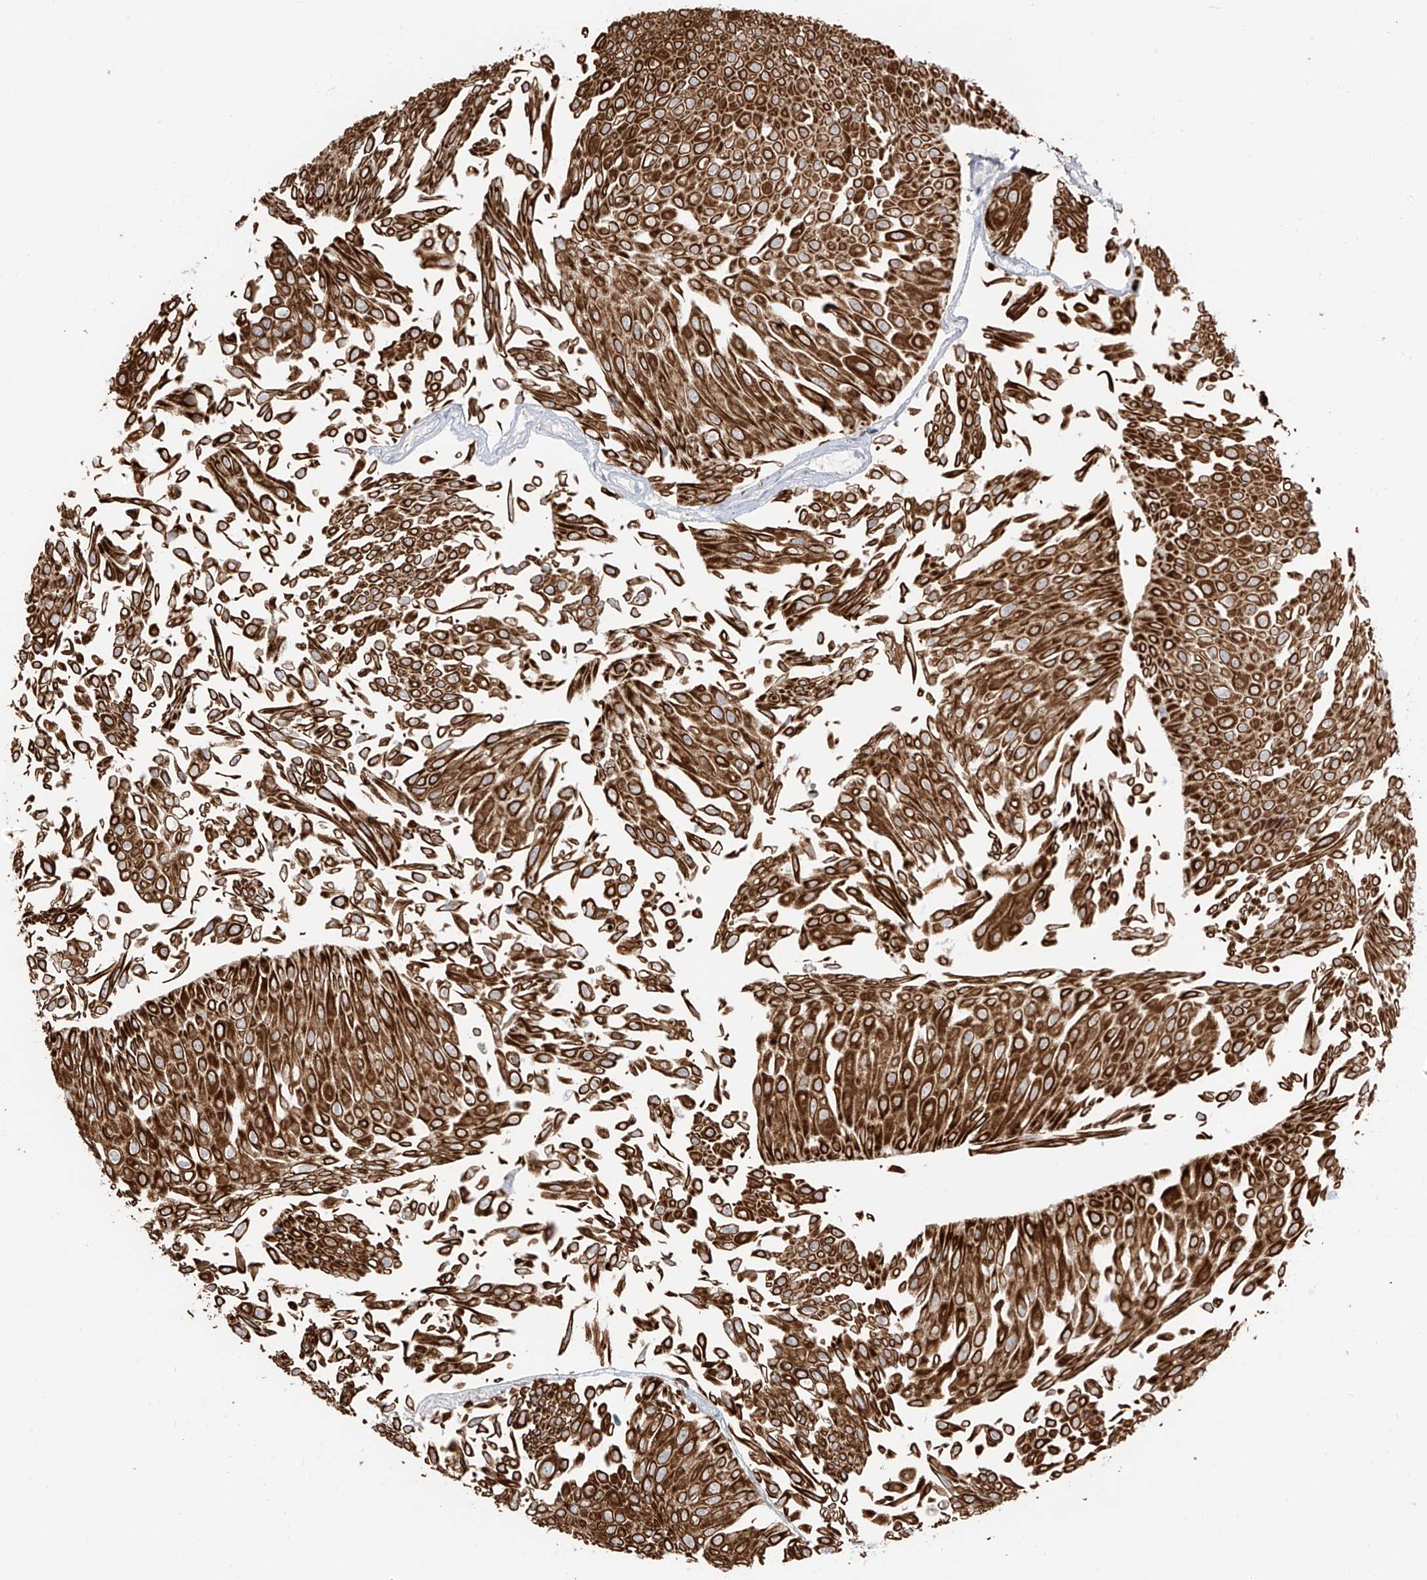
{"staining": {"intensity": "strong", "quantity": ">75%", "location": "cytoplasmic/membranous"}, "tissue": "urothelial cancer", "cell_type": "Tumor cells", "image_type": "cancer", "snomed": [{"axis": "morphology", "description": "Urothelial carcinoma, Low grade"}, {"axis": "topography", "description": "Urinary bladder"}], "caption": "Urothelial carcinoma (low-grade) tissue demonstrates strong cytoplasmic/membranous positivity in approximately >75% of tumor cells", "gene": "PAFAH1B3", "patient": {"sex": "male", "age": 67}}